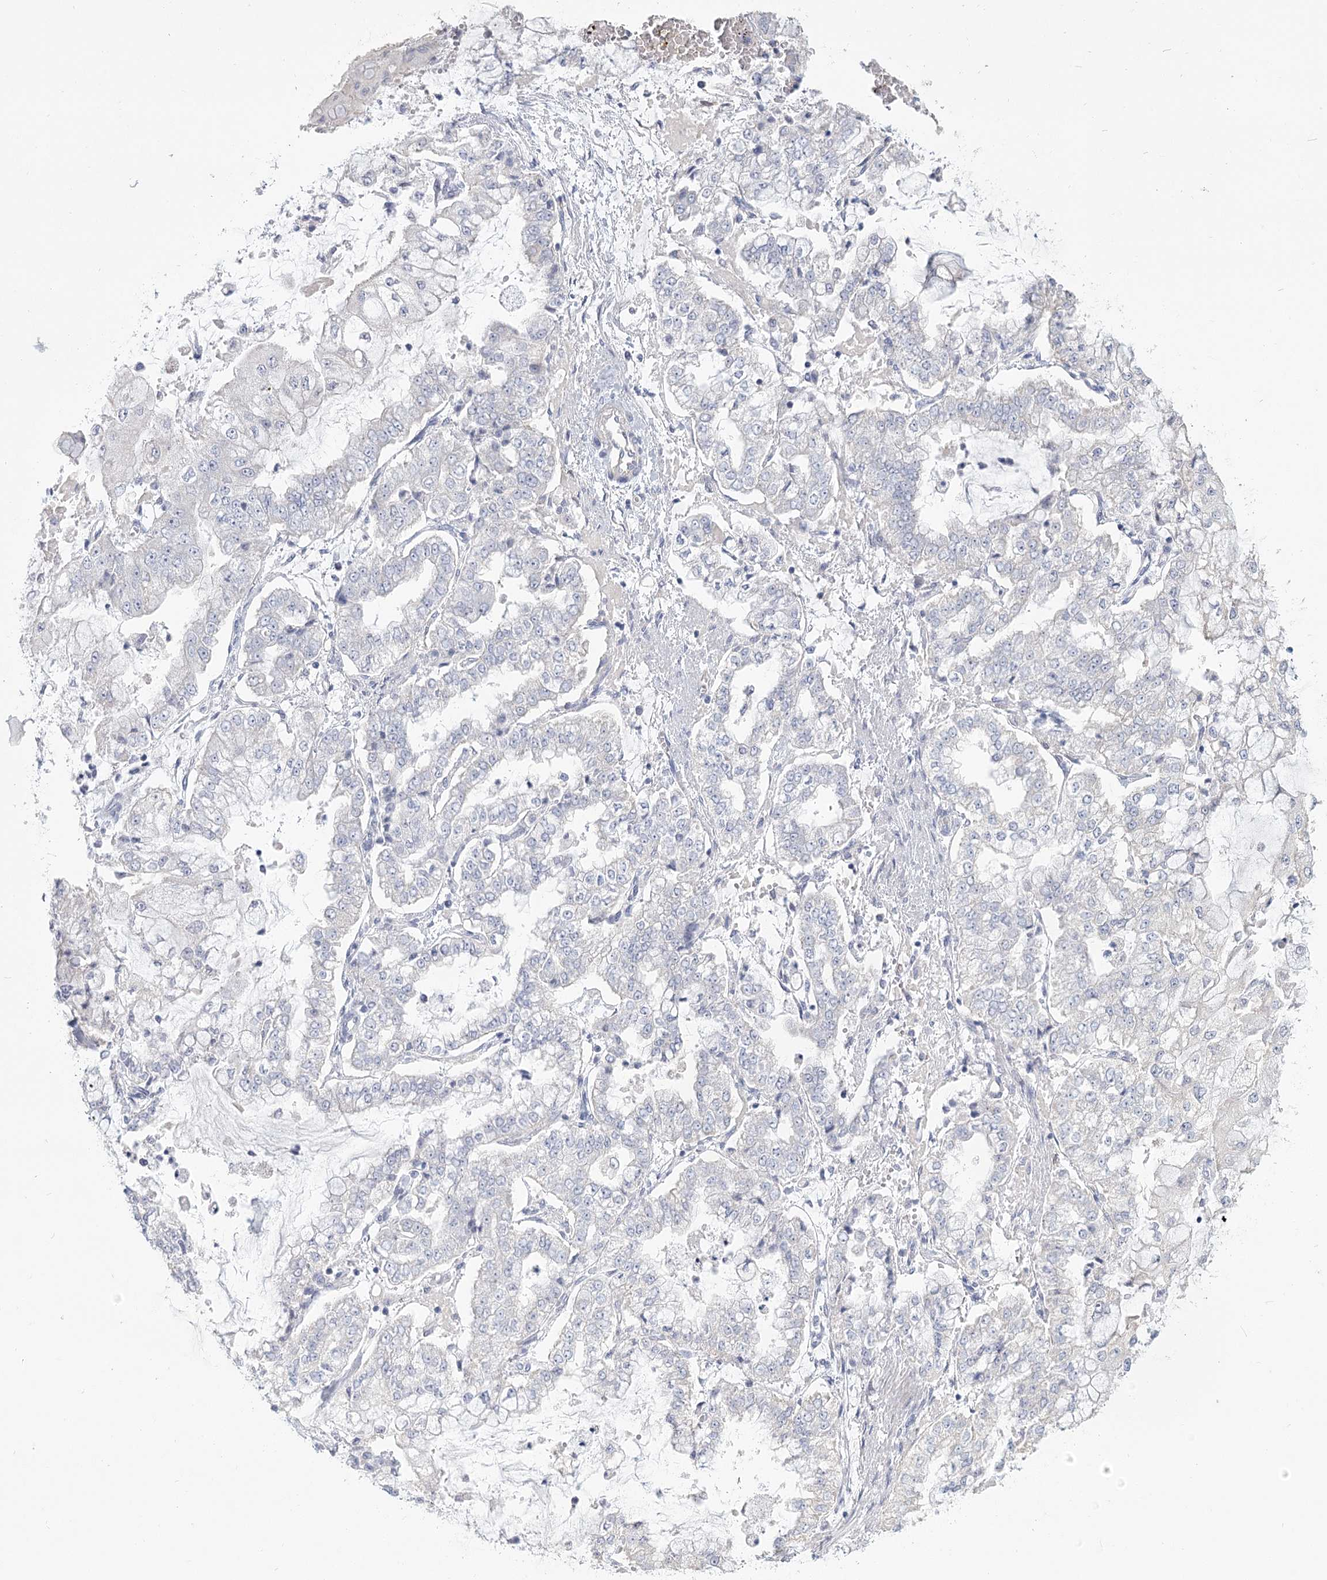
{"staining": {"intensity": "negative", "quantity": "none", "location": "none"}, "tissue": "stomach cancer", "cell_type": "Tumor cells", "image_type": "cancer", "snomed": [{"axis": "morphology", "description": "Adenocarcinoma, NOS"}, {"axis": "topography", "description": "Stomach"}], "caption": "Tumor cells show no significant staining in stomach cancer.", "gene": "CNTLN", "patient": {"sex": "male", "age": 76}}